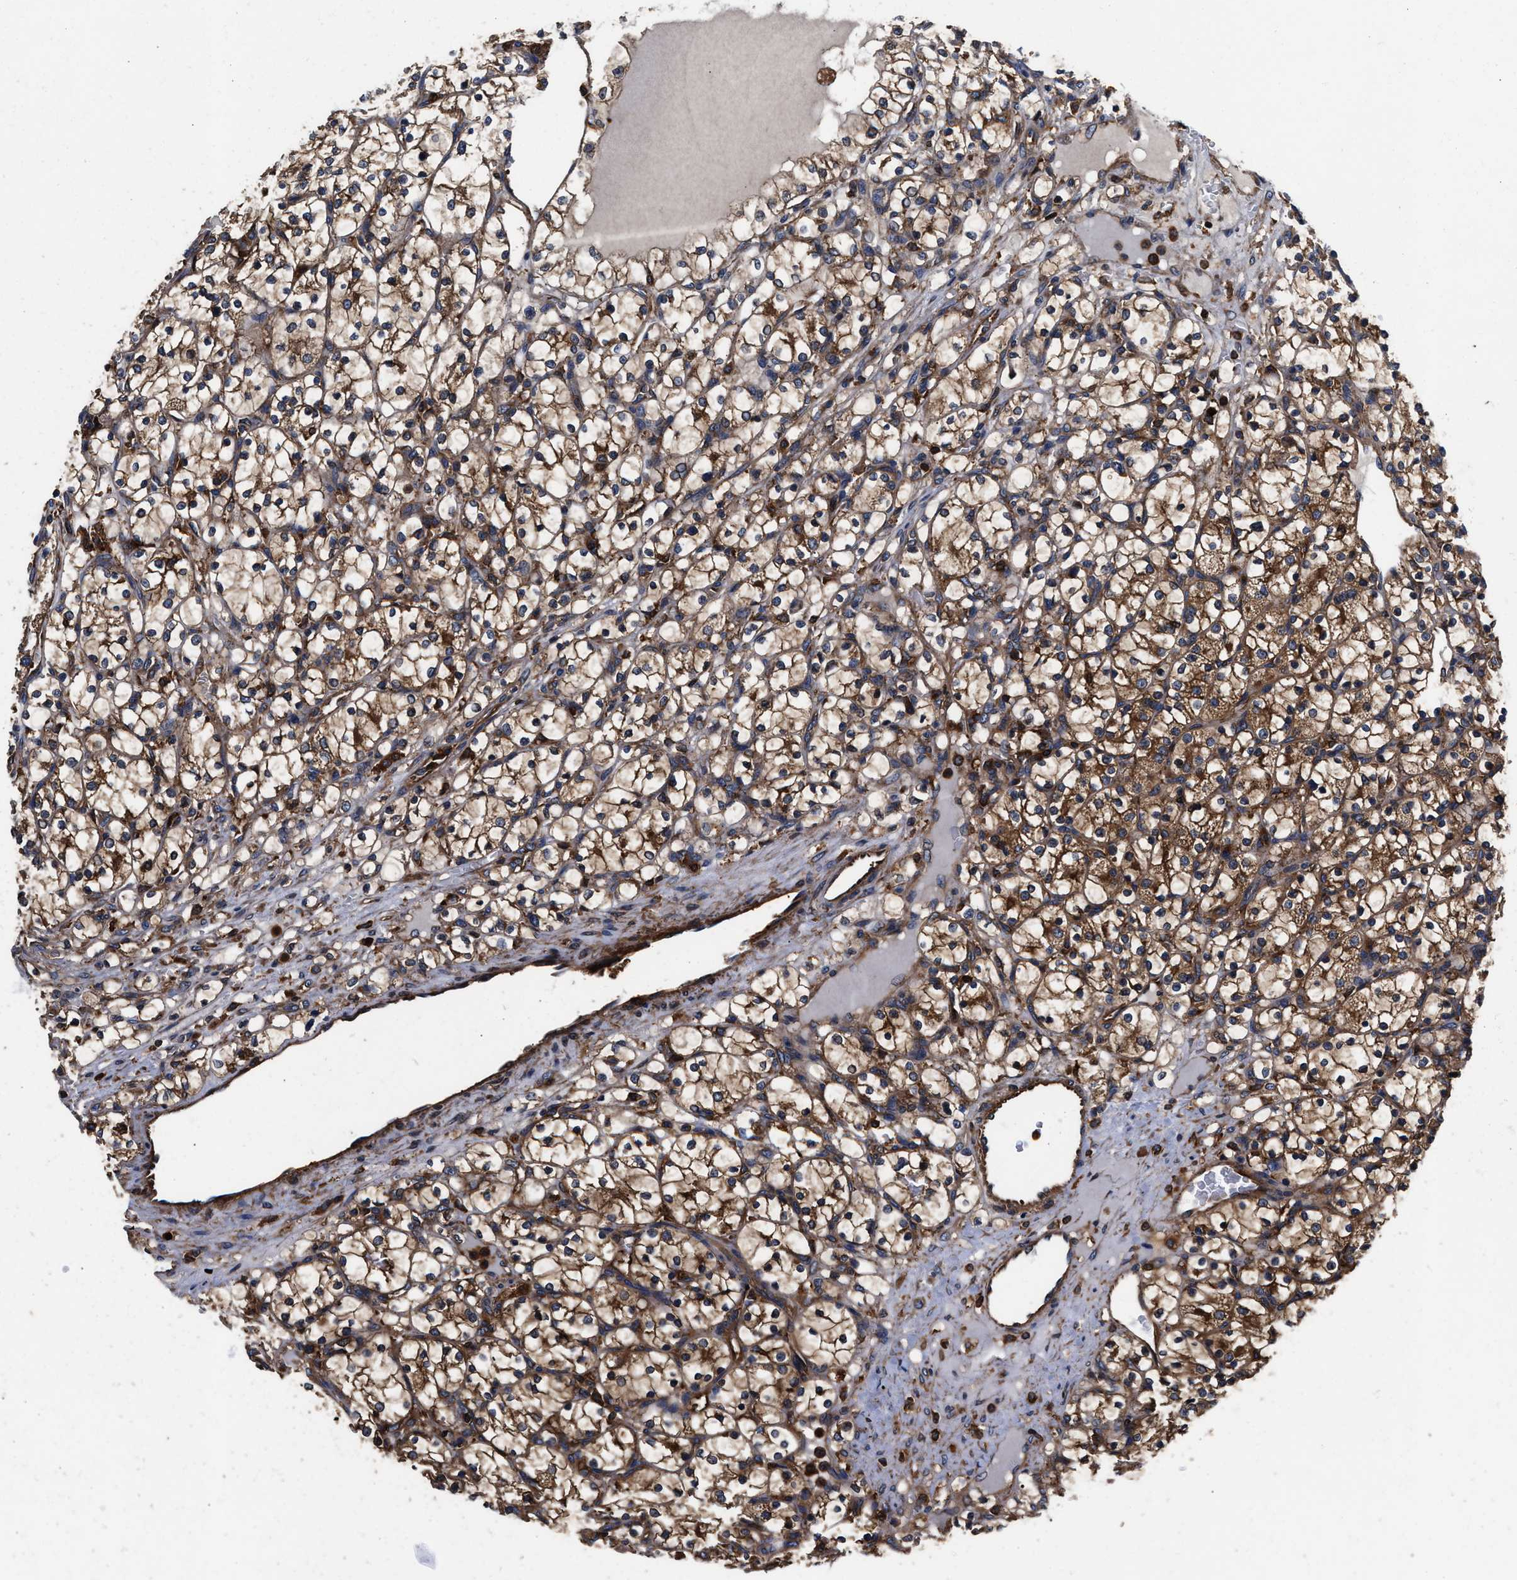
{"staining": {"intensity": "moderate", "quantity": ">75%", "location": "cytoplasmic/membranous"}, "tissue": "renal cancer", "cell_type": "Tumor cells", "image_type": "cancer", "snomed": [{"axis": "morphology", "description": "Adenocarcinoma, NOS"}, {"axis": "topography", "description": "Kidney"}], "caption": "Human renal adenocarcinoma stained for a protein (brown) displays moderate cytoplasmic/membranous positive staining in approximately >75% of tumor cells.", "gene": "KYAT1", "patient": {"sex": "female", "age": 69}}